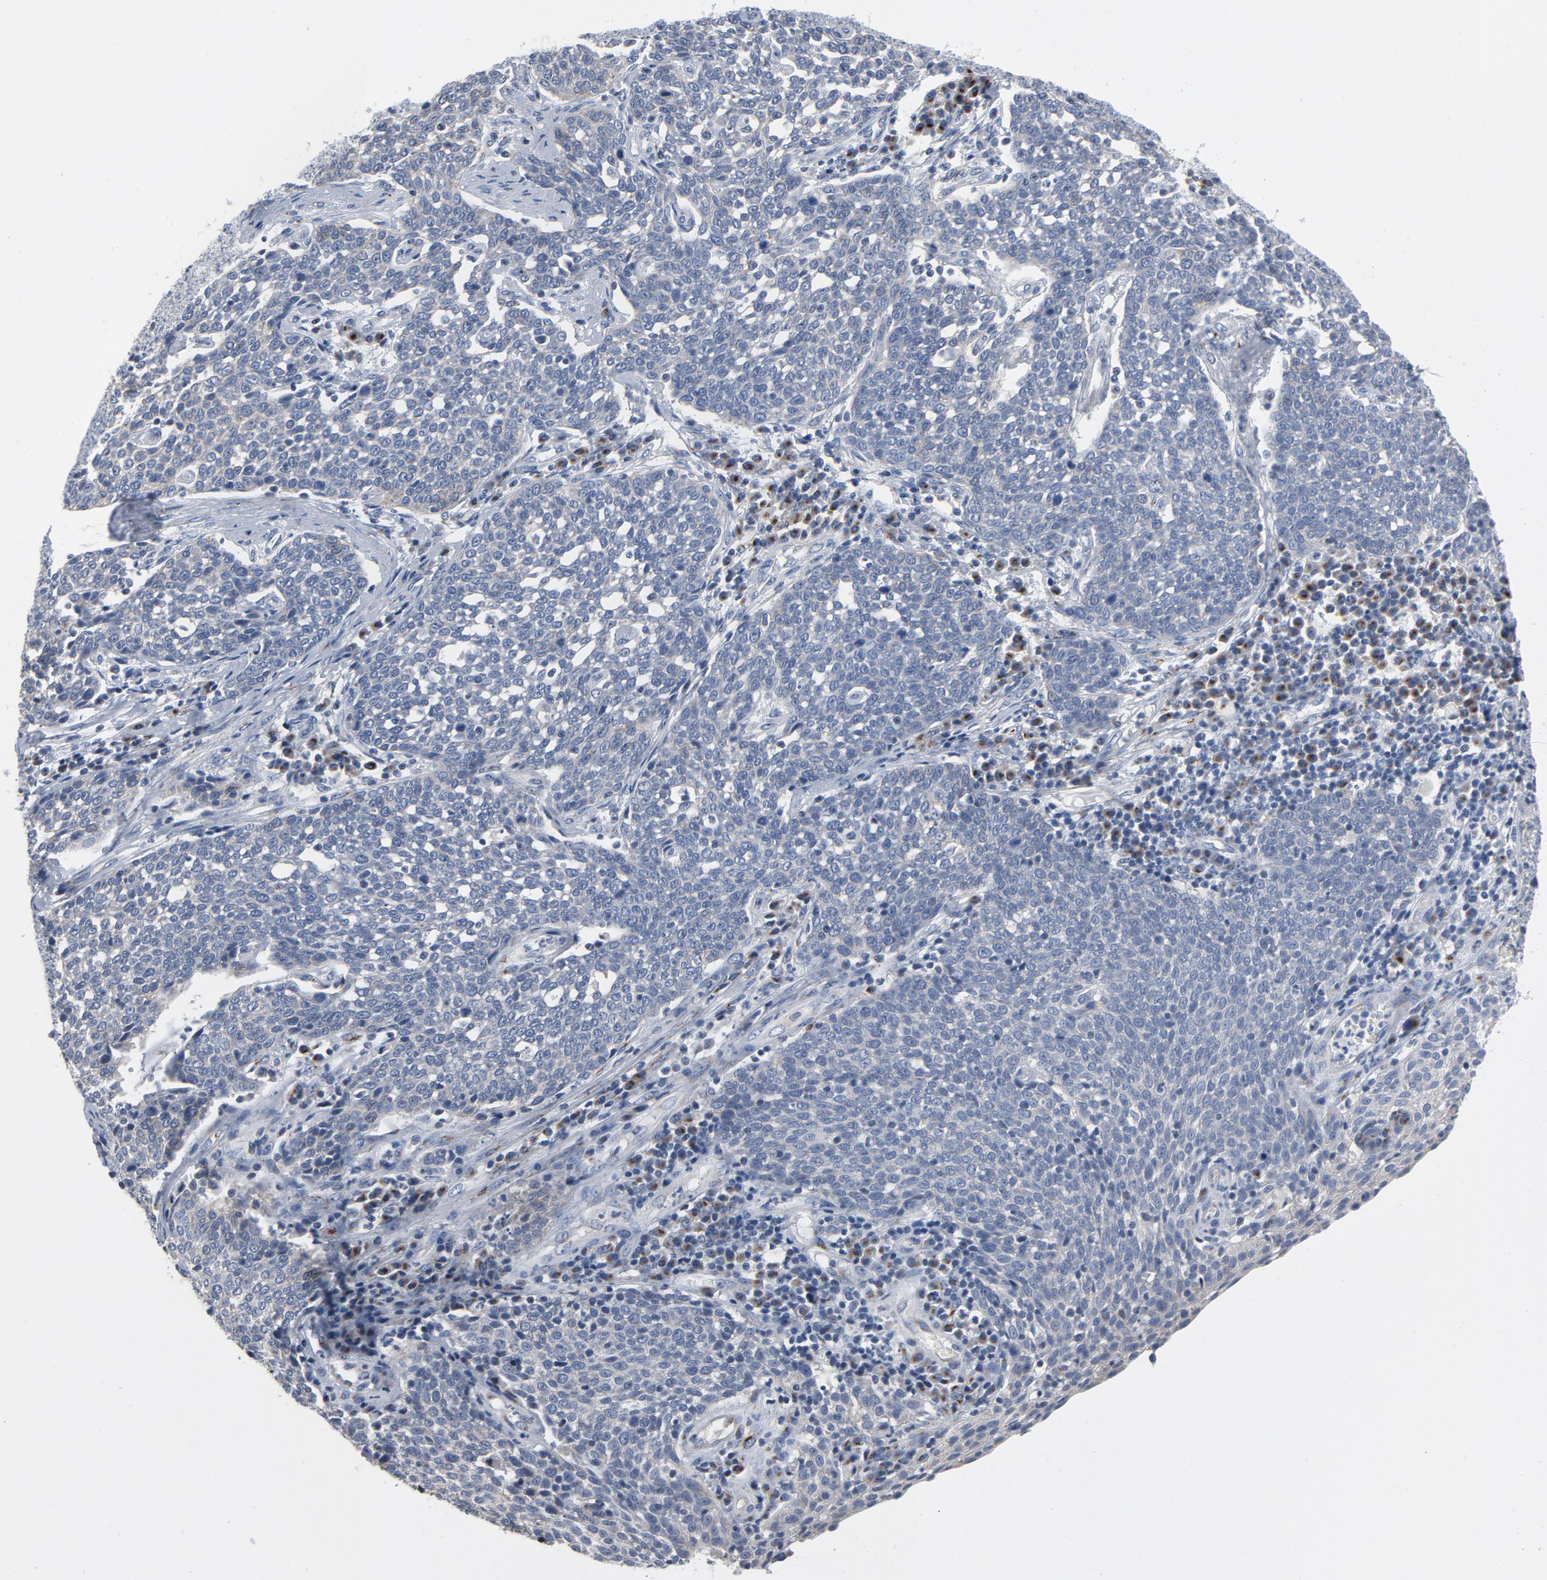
{"staining": {"intensity": "weak", "quantity": "<25%", "location": "cytoplasmic/membranous"}, "tissue": "cervical cancer", "cell_type": "Tumor cells", "image_type": "cancer", "snomed": [{"axis": "morphology", "description": "Squamous cell carcinoma, NOS"}, {"axis": "topography", "description": "Cervix"}], "caption": "There is no significant staining in tumor cells of squamous cell carcinoma (cervical). (IHC, brightfield microscopy, high magnification).", "gene": "YIPF6", "patient": {"sex": "female", "age": 34}}